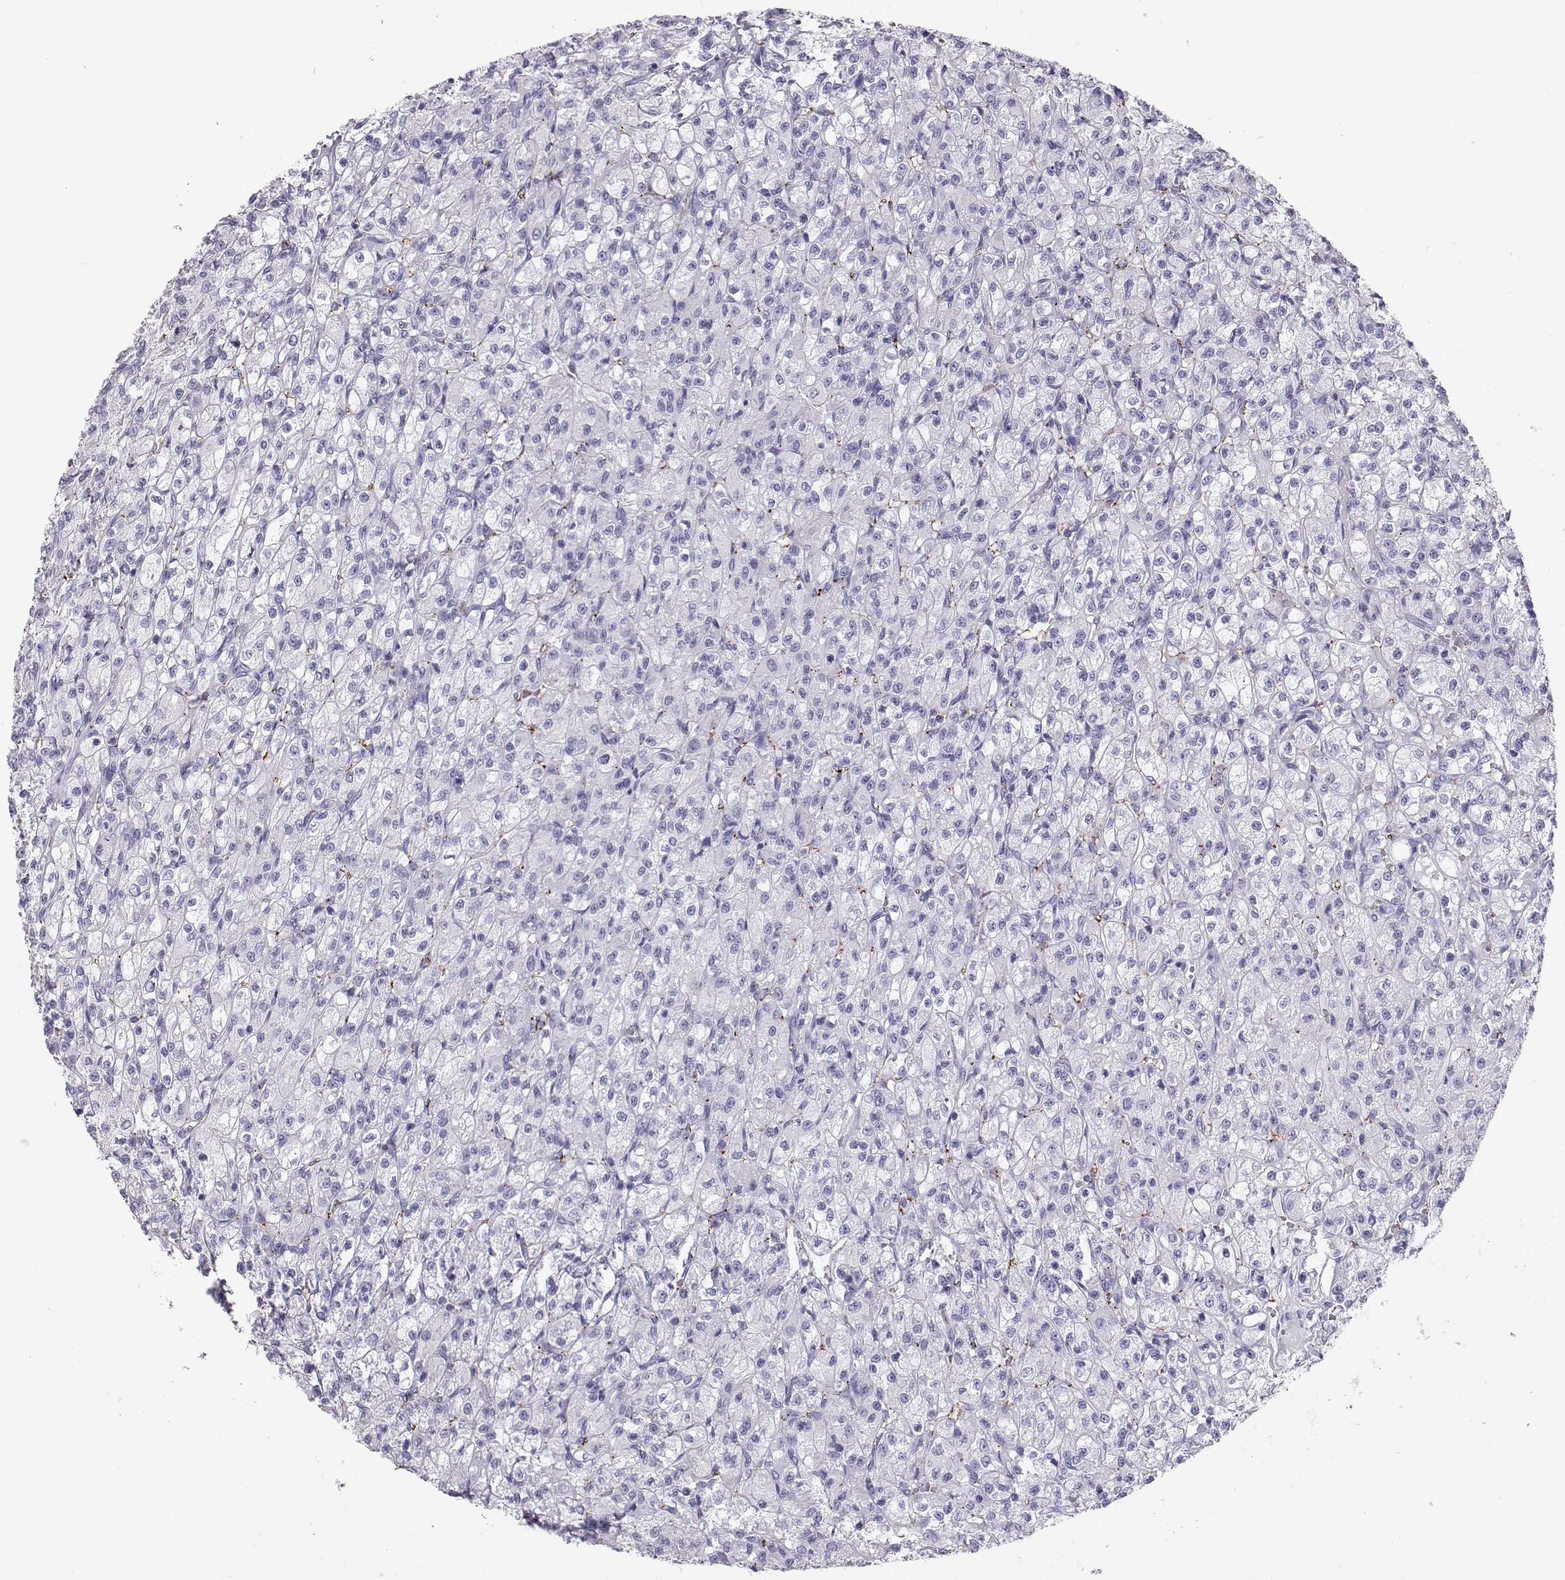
{"staining": {"intensity": "negative", "quantity": "none", "location": "none"}, "tissue": "renal cancer", "cell_type": "Tumor cells", "image_type": "cancer", "snomed": [{"axis": "morphology", "description": "Adenocarcinoma, NOS"}, {"axis": "topography", "description": "Kidney"}], "caption": "There is no significant staining in tumor cells of renal adenocarcinoma.", "gene": "RD3", "patient": {"sex": "female", "age": 70}}